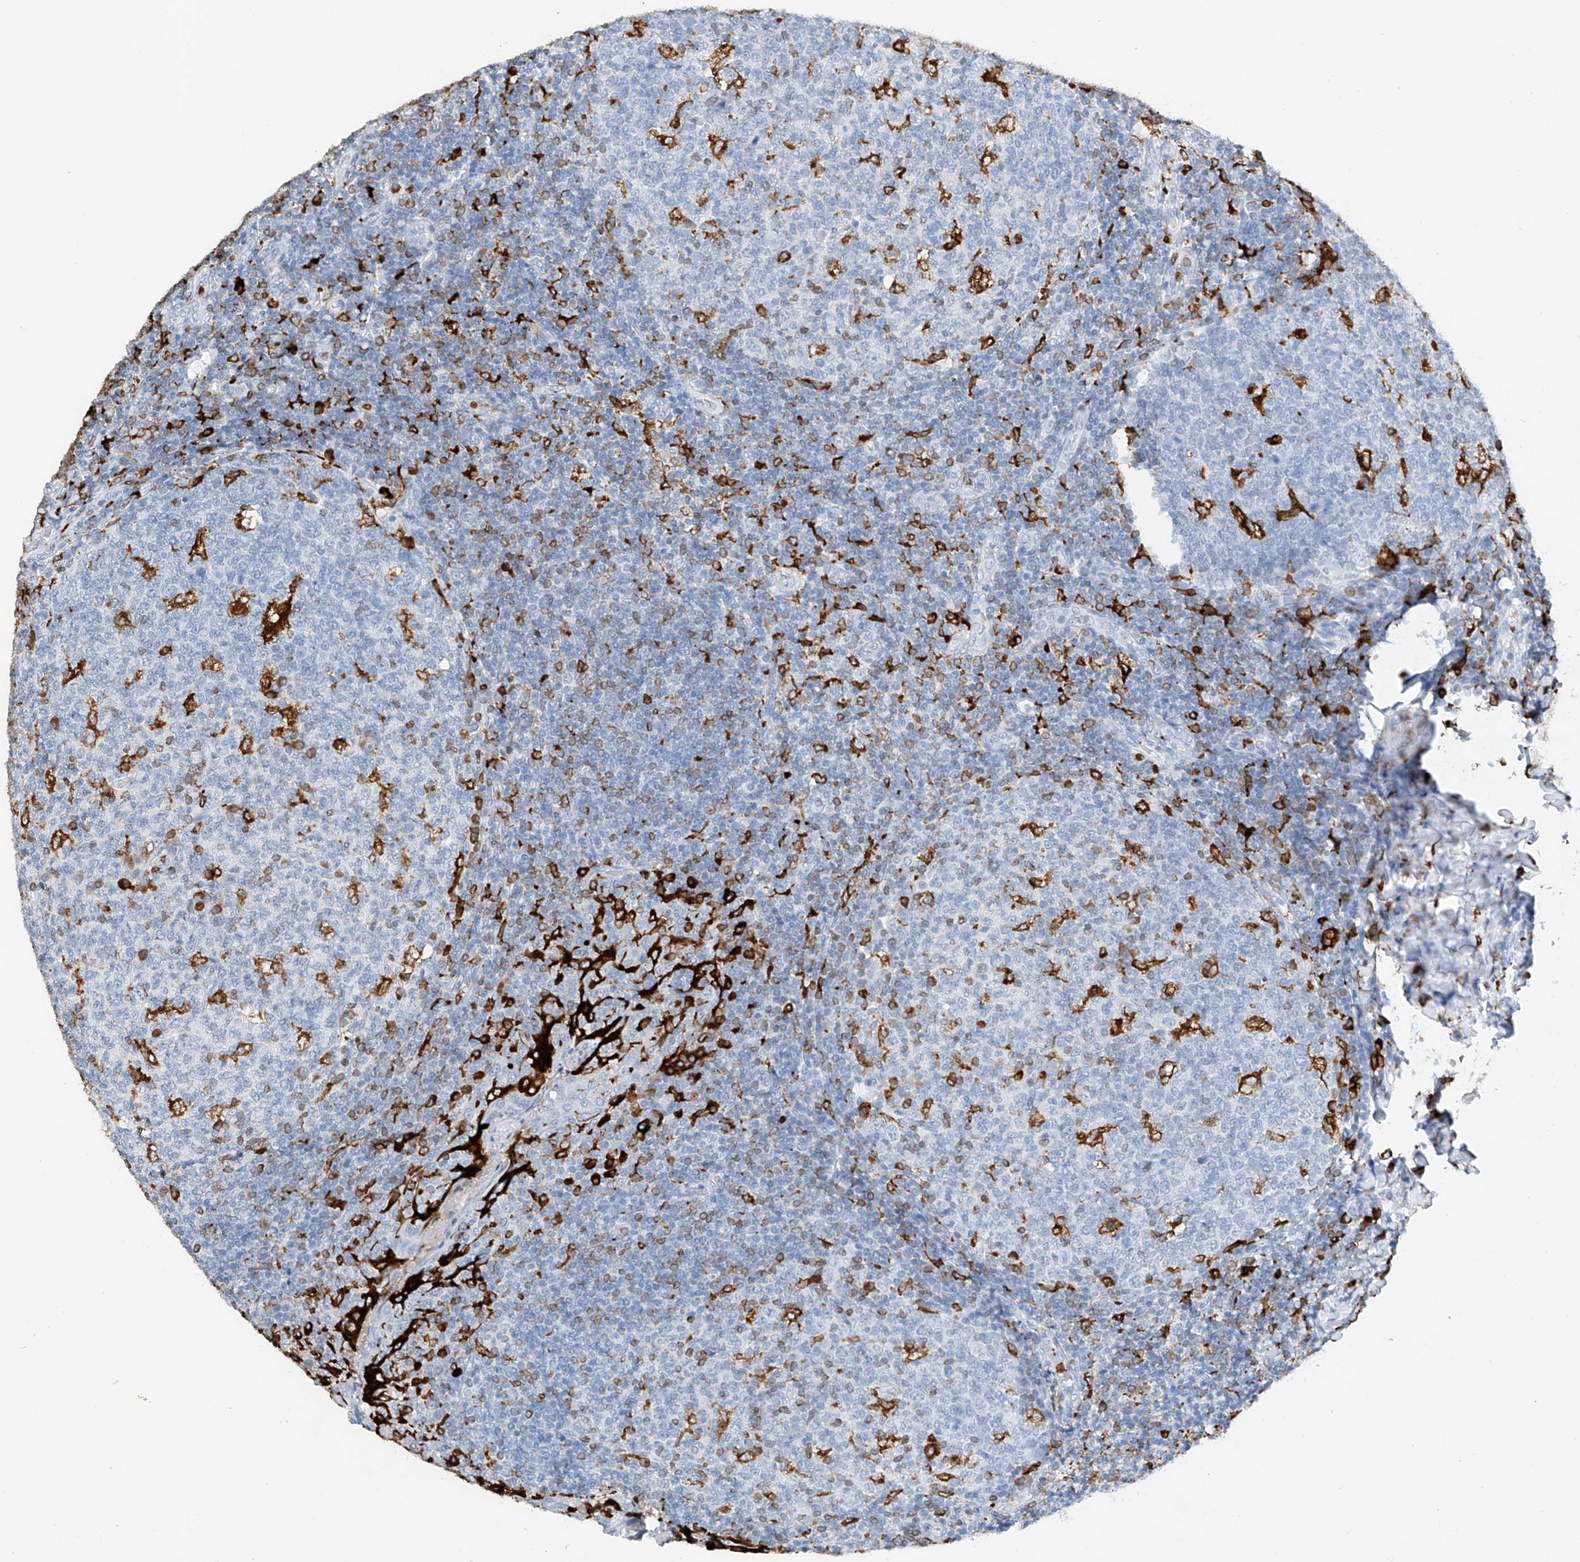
{"staining": {"intensity": "strong", "quantity": "<25%", "location": "cytoplasmic/membranous"}, "tissue": "tonsil", "cell_type": "Germinal center cells", "image_type": "normal", "snomed": [{"axis": "morphology", "description": "Normal tissue, NOS"}, {"axis": "topography", "description": "Tonsil"}], "caption": "Protein staining shows strong cytoplasmic/membranous staining in approximately <25% of germinal center cells in normal tonsil. (brown staining indicates protein expression, while blue staining denotes nuclei).", "gene": "TBXAS1", "patient": {"sex": "female", "age": 19}}